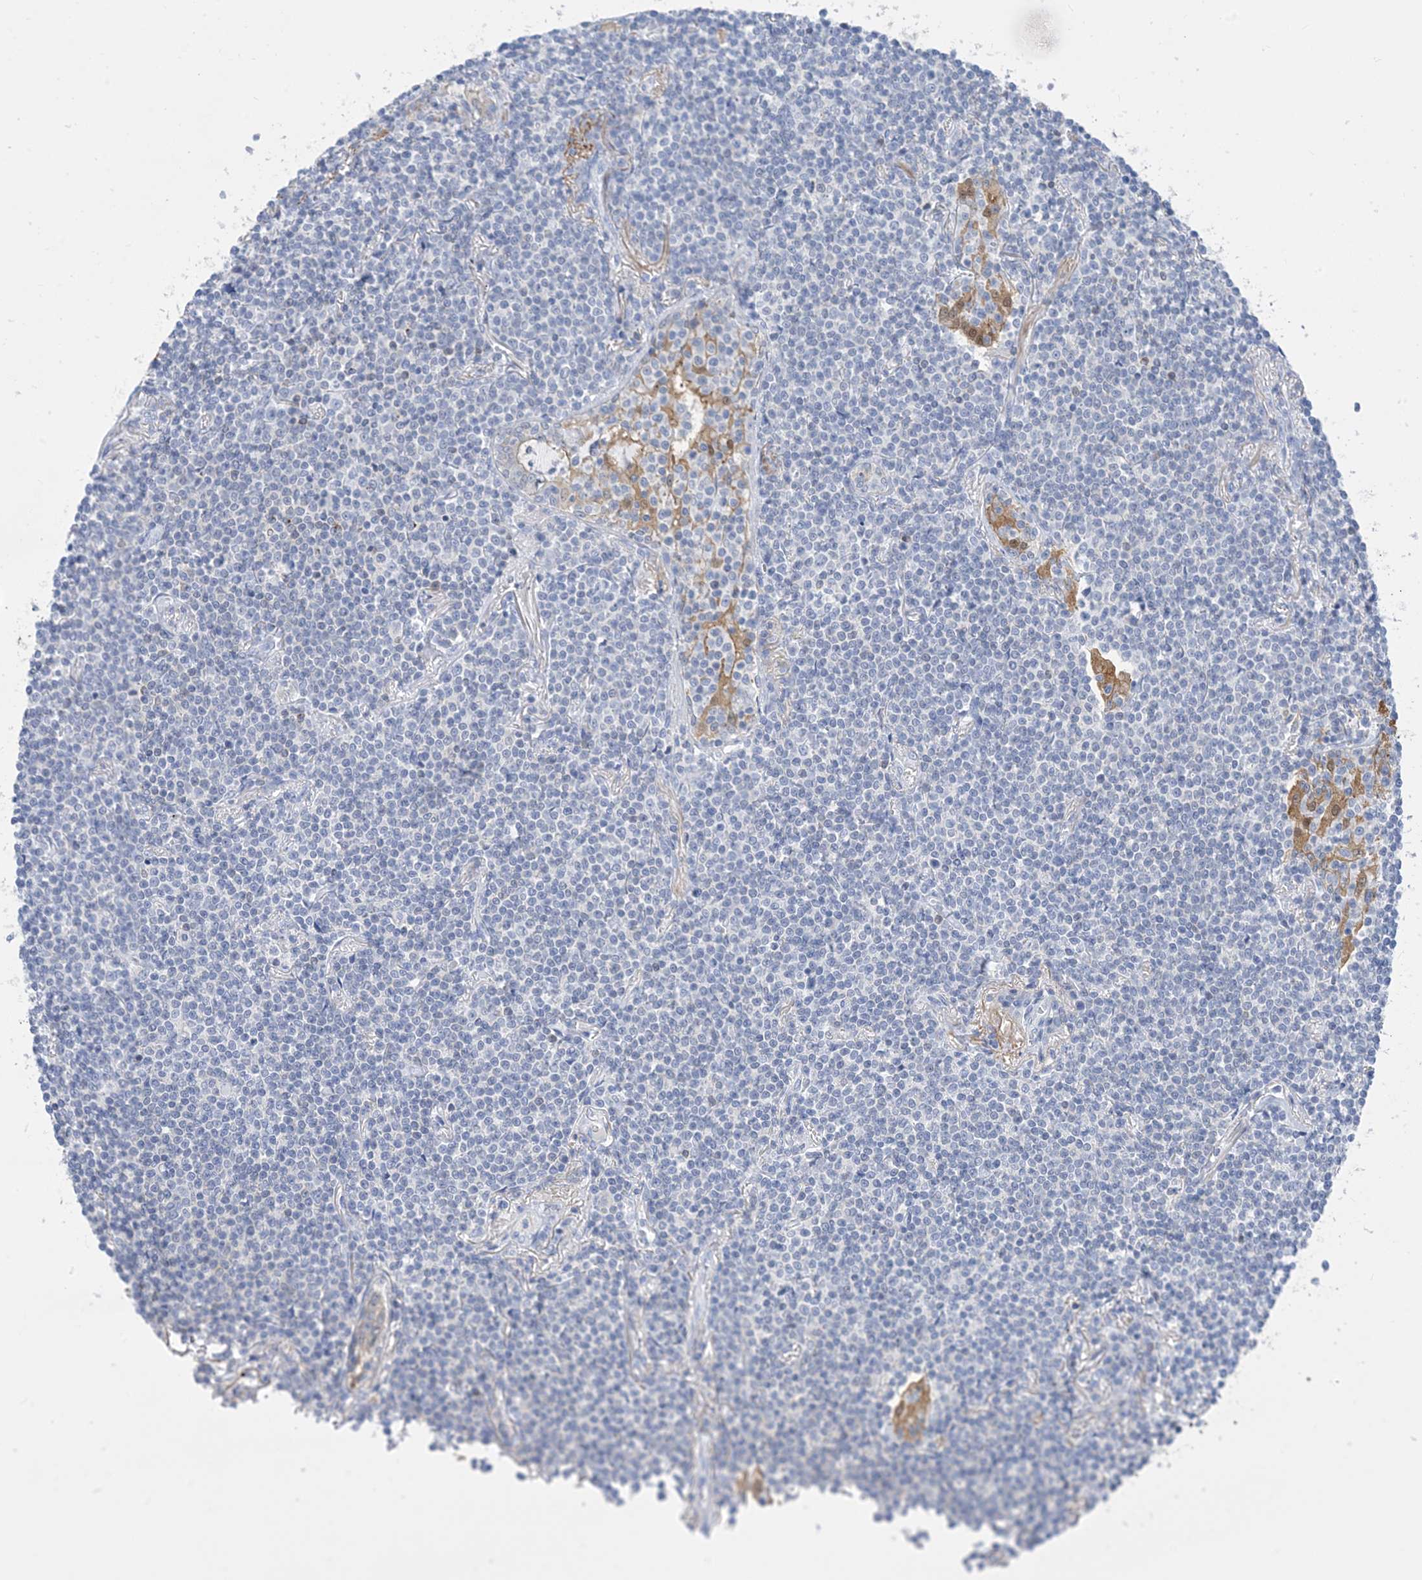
{"staining": {"intensity": "negative", "quantity": "none", "location": "none"}, "tissue": "lymphoma", "cell_type": "Tumor cells", "image_type": "cancer", "snomed": [{"axis": "morphology", "description": "Malignant lymphoma, non-Hodgkin's type, Low grade"}, {"axis": "topography", "description": "Lung"}], "caption": "A photomicrograph of low-grade malignant lymphoma, non-Hodgkin's type stained for a protein demonstrates no brown staining in tumor cells.", "gene": "SH3YL1", "patient": {"sex": "female", "age": 71}}